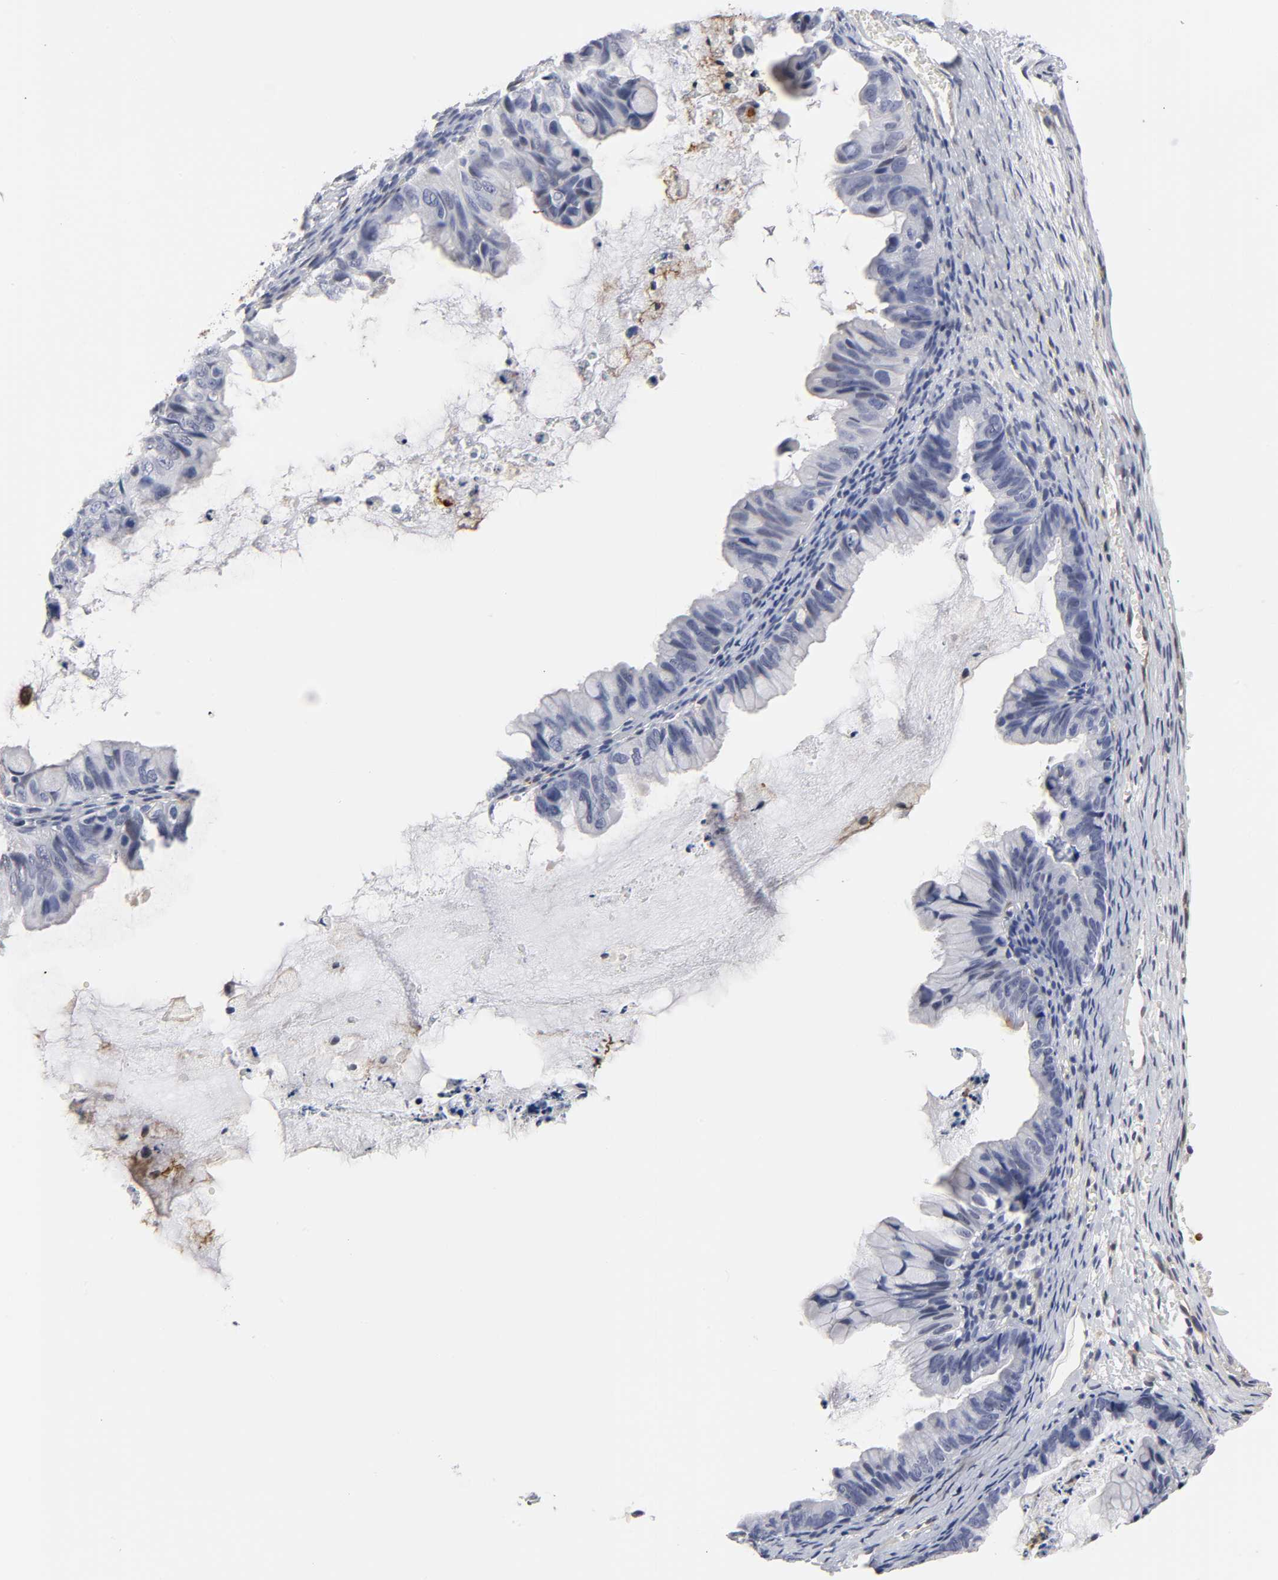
{"staining": {"intensity": "negative", "quantity": "none", "location": "none"}, "tissue": "ovarian cancer", "cell_type": "Tumor cells", "image_type": "cancer", "snomed": [{"axis": "morphology", "description": "Cystadenocarcinoma, mucinous, NOS"}, {"axis": "topography", "description": "Ovary"}], "caption": "DAB (3,3'-diaminobenzidine) immunohistochemical staining of human ovarian cancer reveals no significant positivity in tumor cells. (Brightfield microscopy of DAB (3,3'-diaminobenzidine) immunohistochemistry at high magnification).", "gene": "ICAM1", "patient": {"sex": "female", "age": 36}}